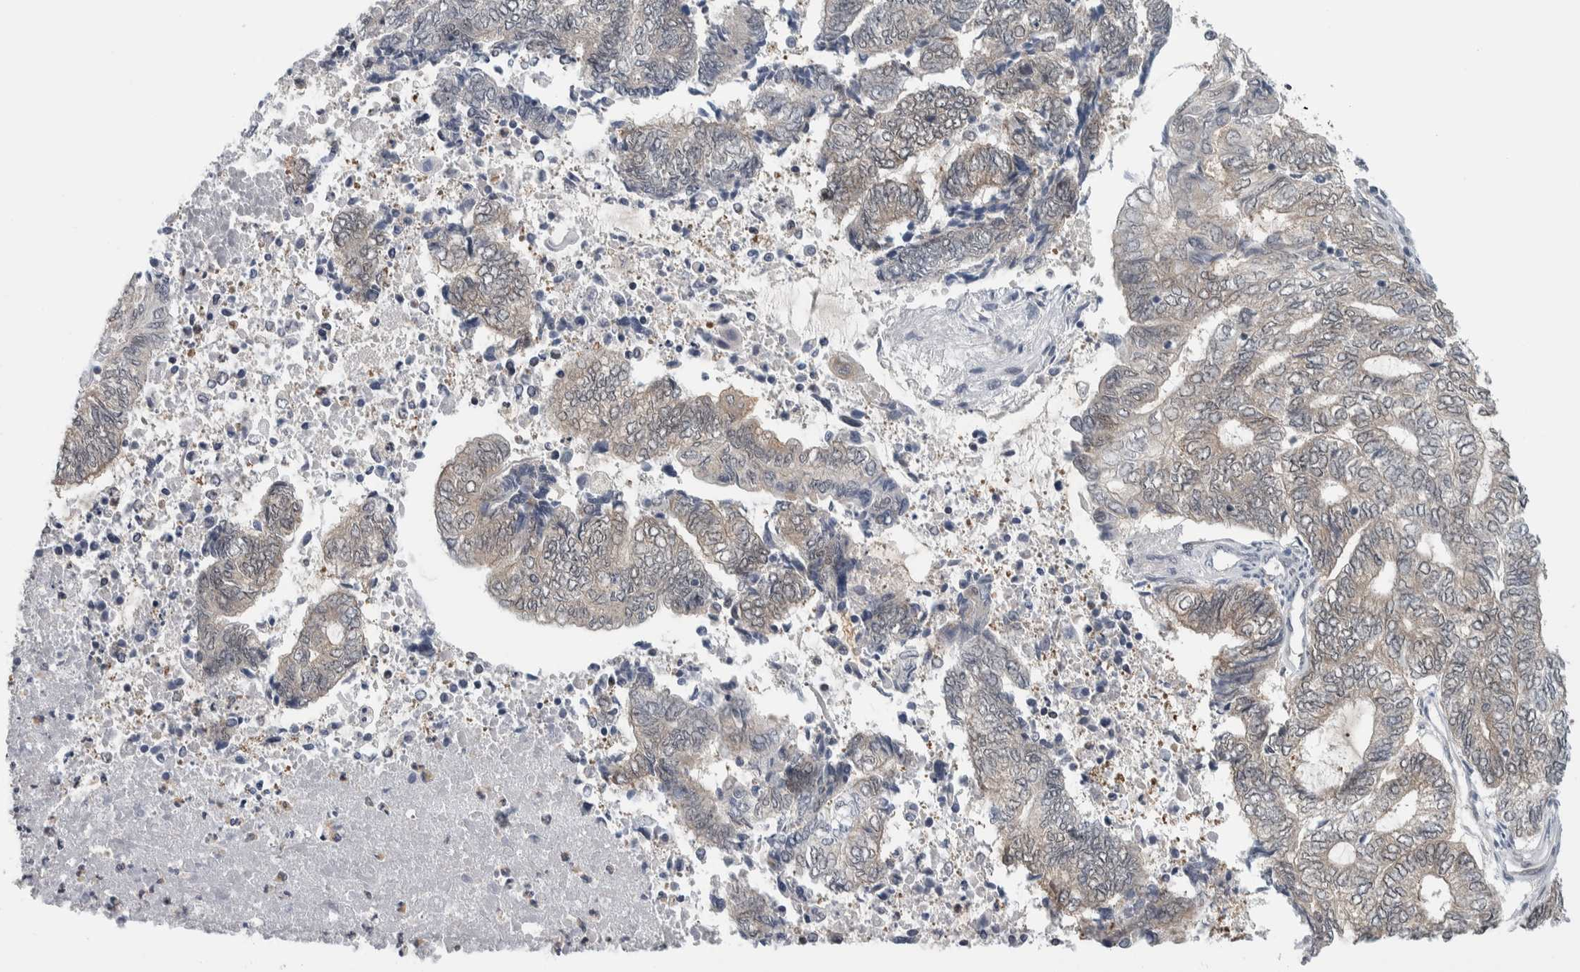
{"staining": {"intensity": "weak", "quantity": "<25%", "location": "cytoplasmic/membranous"}, "tissue": "endometrial cancer", "cell_type": "Tumor cells", "image_type": "cancer", "snomed": [{"axis": "morphology", "description": "Adenocarcinoma, NOS"}, {"axis": "topography", "description": "Uterus"}, {"axis": "topography", "description": "Endometrium"}], "caption": "IHC image of neoplastic tissue: human endometrial cancer stained with DAB (3,3'-diaminobenzidine) exhibits no significant protein positivity in tumor cells. Nuclei are stained in blue.", "gene": "CCDC43", "patient": {"sex": "female", "age": 70}}